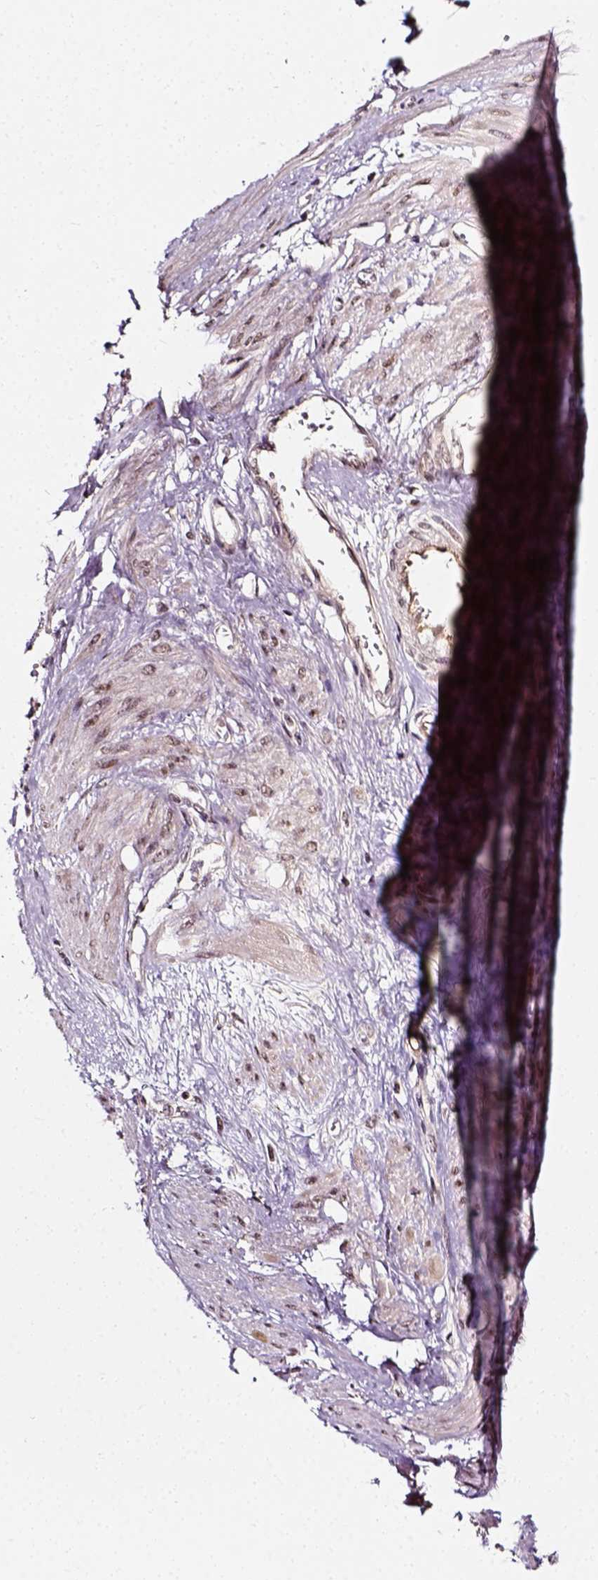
{"staining": {"intensity": "weak", "quantity": ">75%", "location": "nuclear"}, "tissue": "smooth muscle", "cell_type": "Smooth muscle cells", "image_type": "normal", "snomed": [{"axis": "morphology", "description": "Normal tissue, NOS"}, {"axis": "topography", "description": "Smooth muscle"}, {"axis": "topography", "description": "Uterus"}], "caption": "Weak nuclear expression for a protein is appreciated in approximately >75% of smooth muscle cells of benign smooth muscle using immunohistochemistry (IHC).", "gene": "NACC1", "patient": {"sex": "female", "age": 39}}